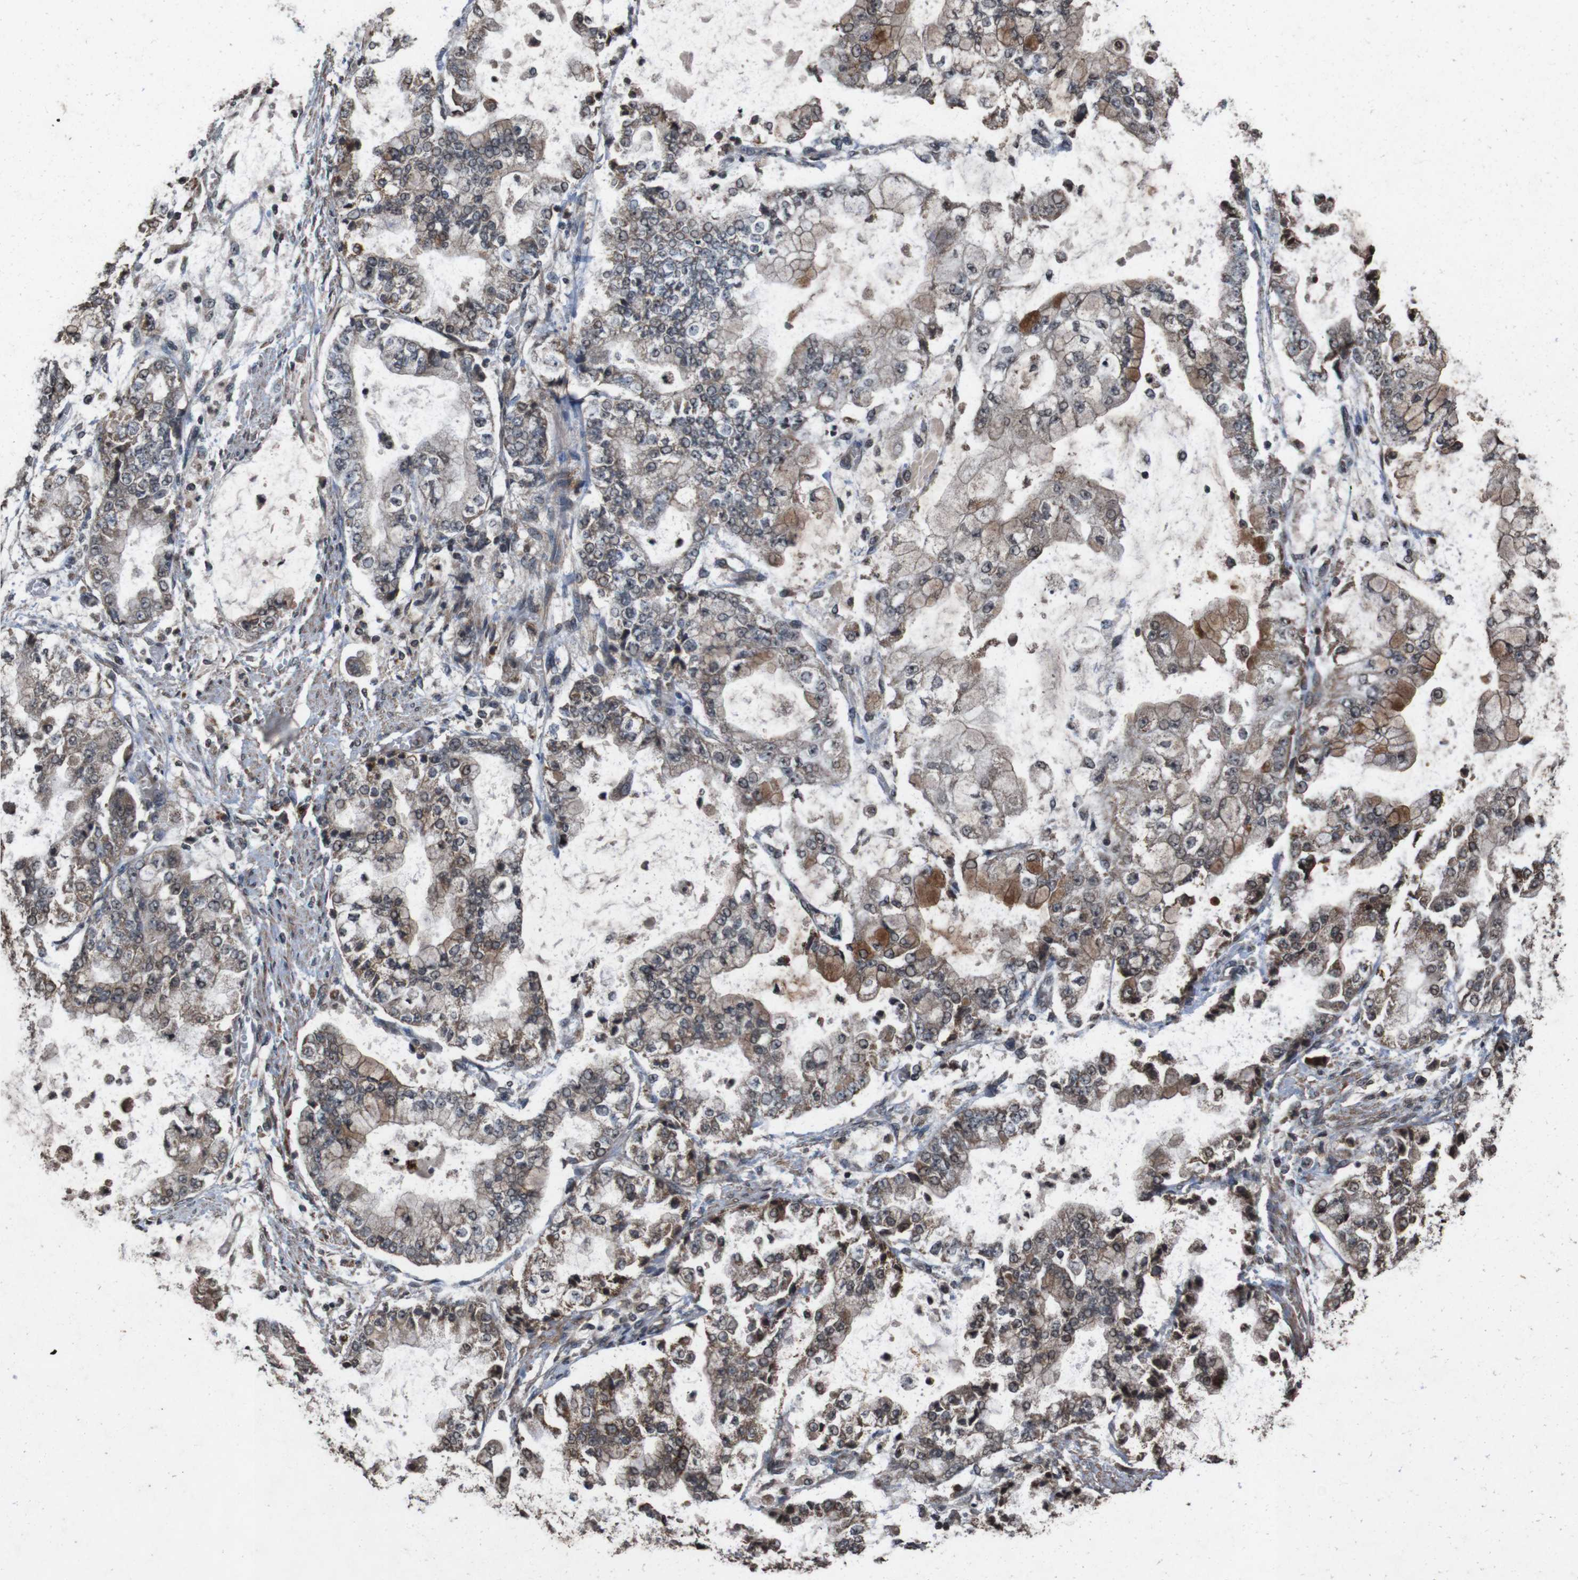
{"staining": {"intensity": "weak", "quantity": "25%-75%", "location": "cytoplasmic/membranous,nuclear"}, "tissue": "stomach cancer", "cell_type": "Tumor cells", "image_type": "cancer", "snomed": [{"axis": "morphology", "description": "Adenocarcinoma, NOS"}, {"axis": "topography", "description": "Stomach"}], "caption": "Stomach cancer (adenocarcinoma) was stained to show a protein in brown. There is low levels of weak cytoplasmic/membranous and nuclear positivity in about 25%-75% of tumor cells.", "gene": "SORL1", "patient": {"sex": "male", "age": 76}}